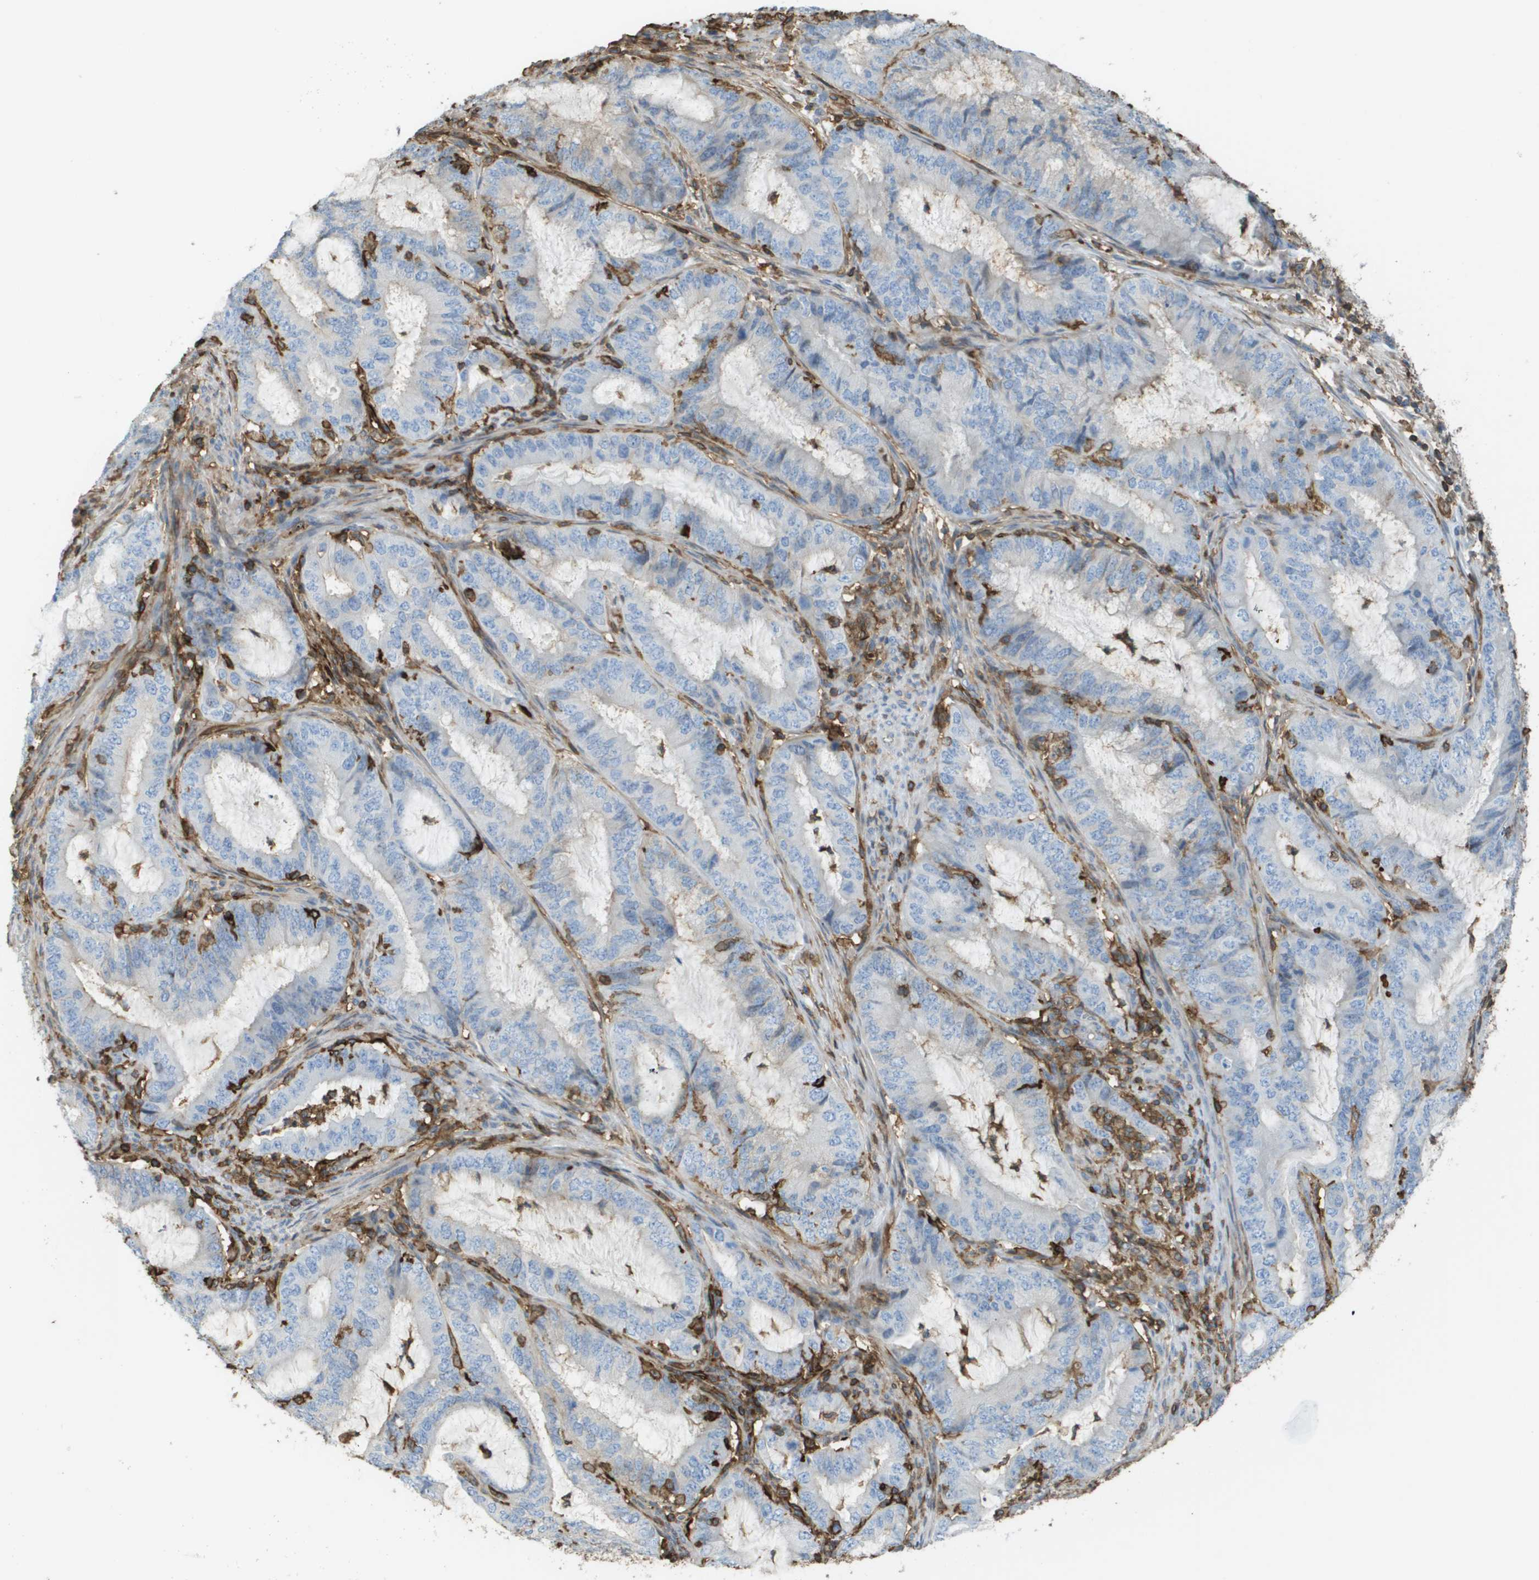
{"staining": {"intensity": "negative", "quantity": "none", "location": "none"}, "tissue": "endometrial cancer", "cell_type": "Tumor cells", "image_type": "cancer", "snomed": [{"axis": "morphology", "description": "Adenocarcinoma, NOS"}, {"axis": "topography", "description": "Endometrium"}], "caption": "DAB (3,3'-diaminobenzidine) immunohistochemical staining of human adenocarcinoma (endometrial) displays no significant staining in tumor cells. (Stains: DAB (3,3'-diaminobenzidine) immunohistochemistry with hematoxylin counter stain, Microscopy: brightfield microscopy at high magnification).", "gene": "PASK", "patient": {"sex": "female", "age": 70}}